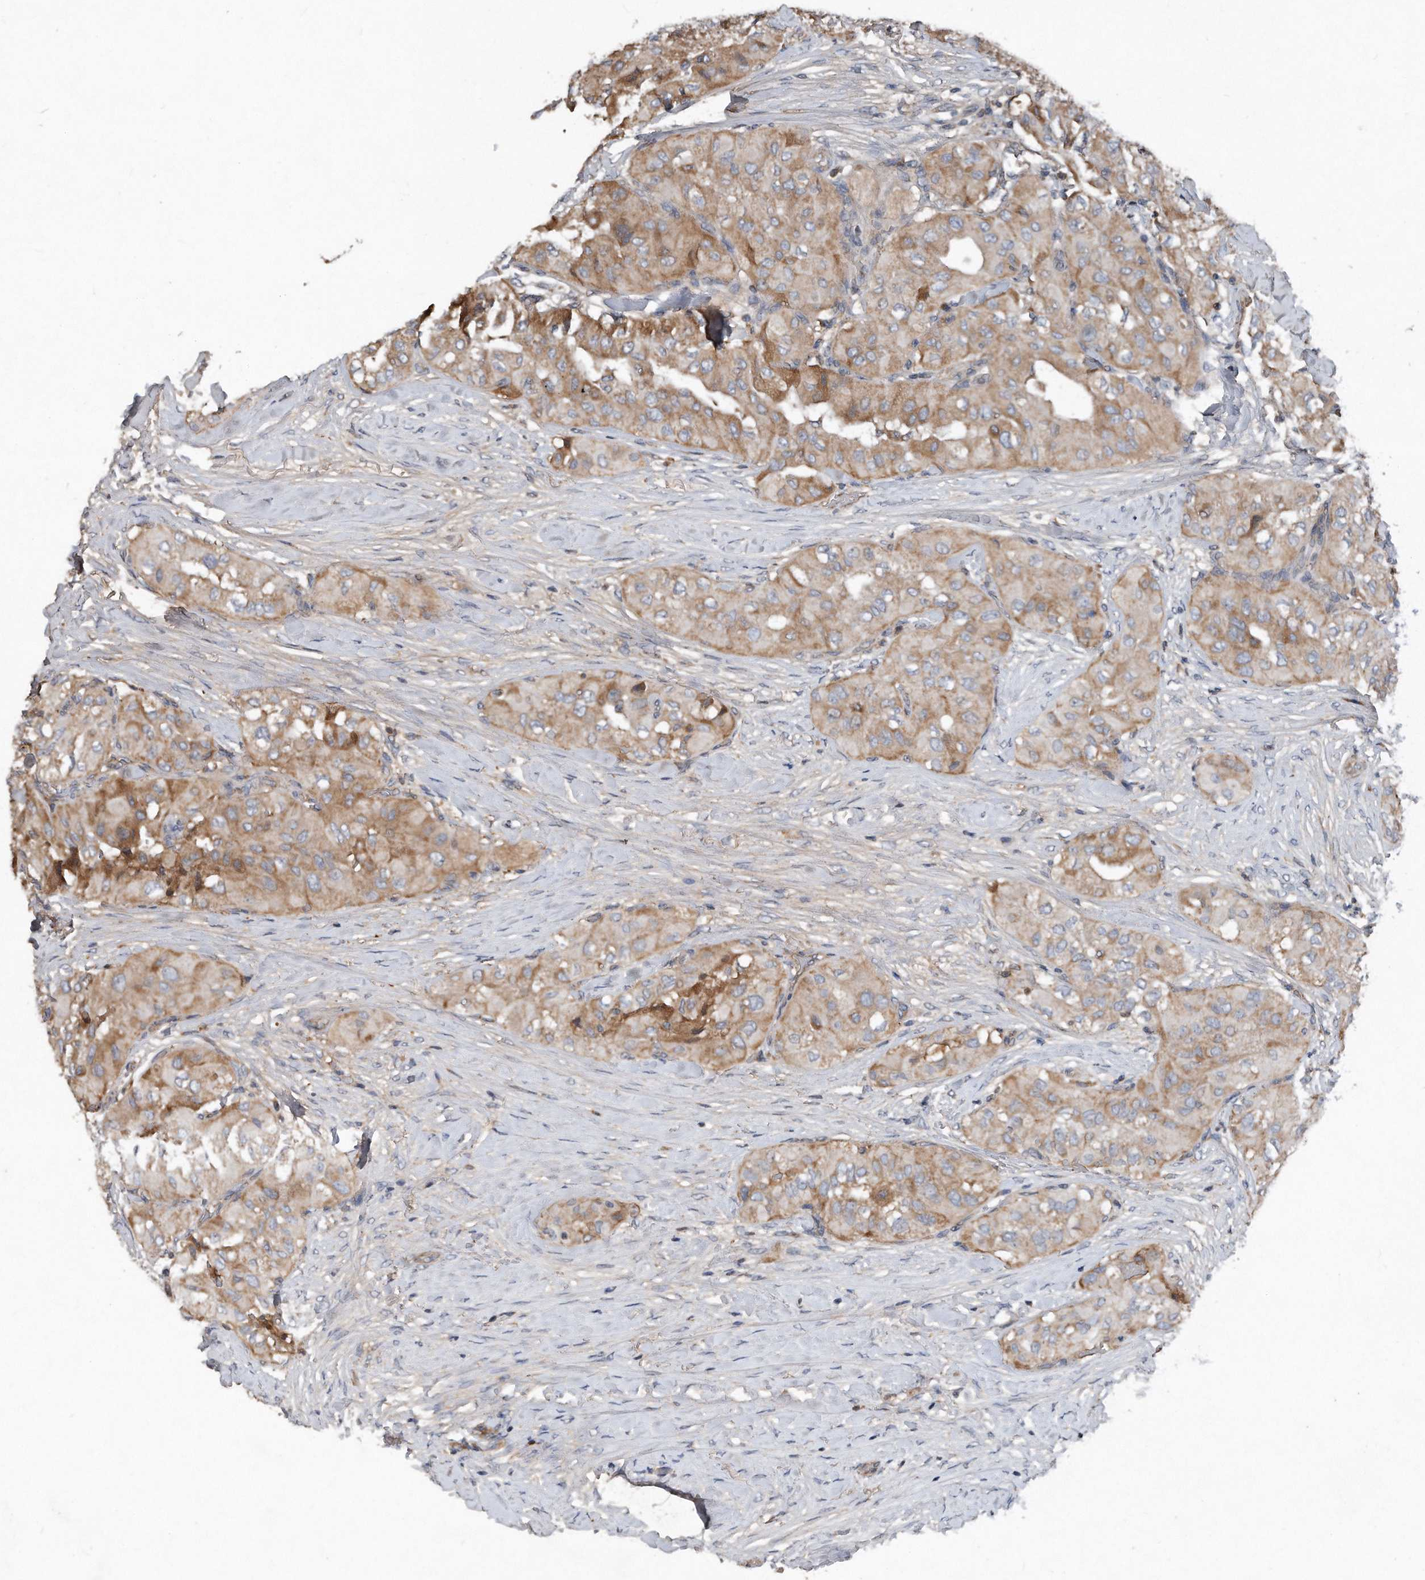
{"staining": {"intensity": "moderate", "quantity": "25%-75%", "location": "cytoplasmic/membranous"}, "tissue": "thyroid cancer", "cell_type": "Tumor cells", "image_type": "cancer", "snomed": [{"axis": "morphology", "description": "Papillary adenocarcinoma, NOS"}, {"axis": "topography", "description": "Thyroid gland"}], "caption": "This histopathology image demonstrates papillary adenocarcinoma (thyroid) stained with immunohistochemistry to label a protein in brown. The cytoplasmic/membranous of tumor cells show moderate positivity for the protein. Nuclei are counter-stained blue.", "gene": "SDHA", "patient": {"sex": "female", "age": 59}}